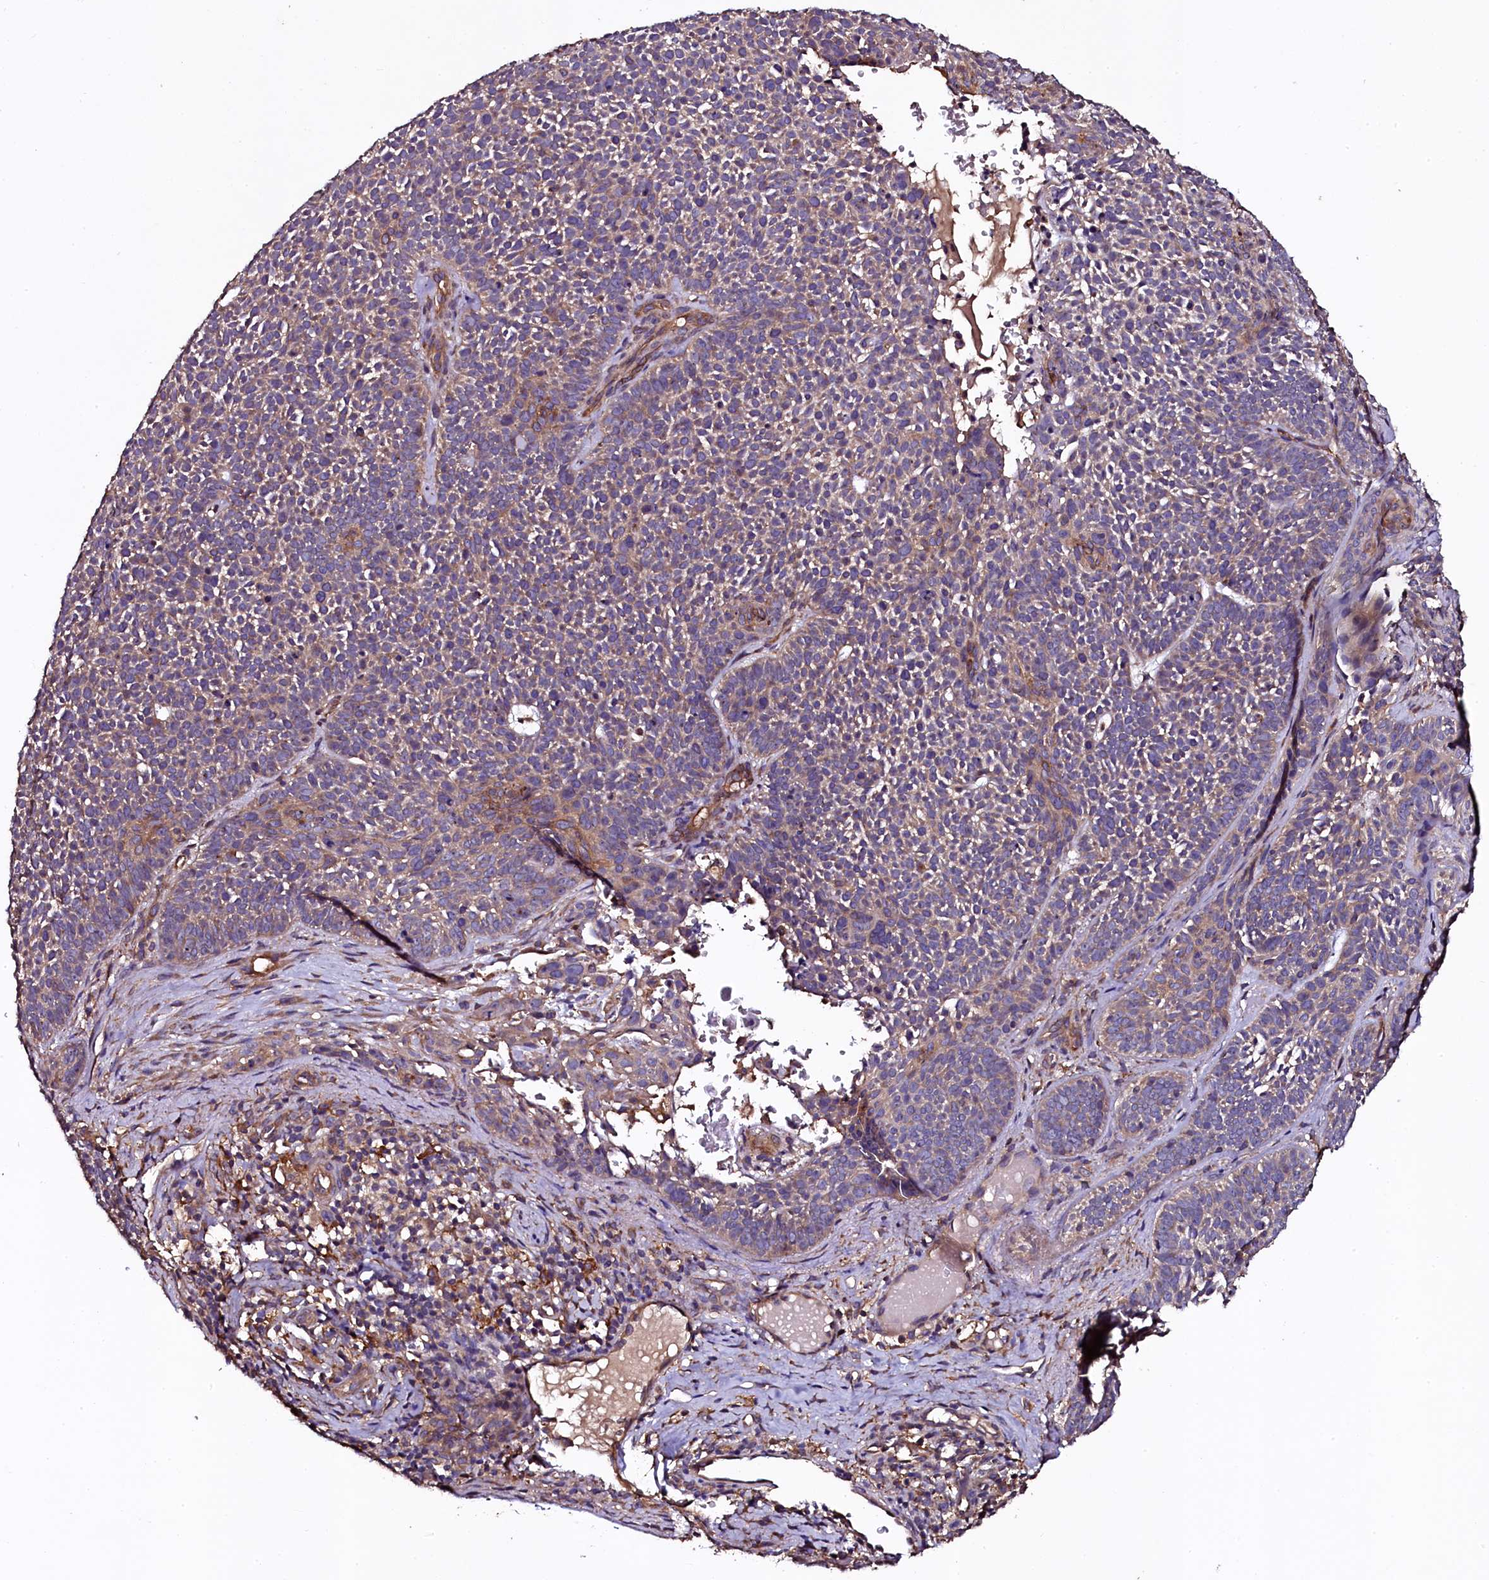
{"staining": {"intensity": "moderate", "quantity": "25%-75%", "location": "cytoplasmic/membranous"}, "tissue": "skin cancer", "cell_type": "Tumor cells", "image_type": "cancer", "snomed": [{"axis": "morphology", "description": "Basal cell carcinoma"}, {"axis": "topography", "description": "Skin"}], "caption": "A medium amount of moderate cytoplasmic/membranous staining is identified in about 25%-75% of tumor cells in skin cancer tissue.", "gene": "APPL2", "patient": {"sex": "male", "age": 85}}